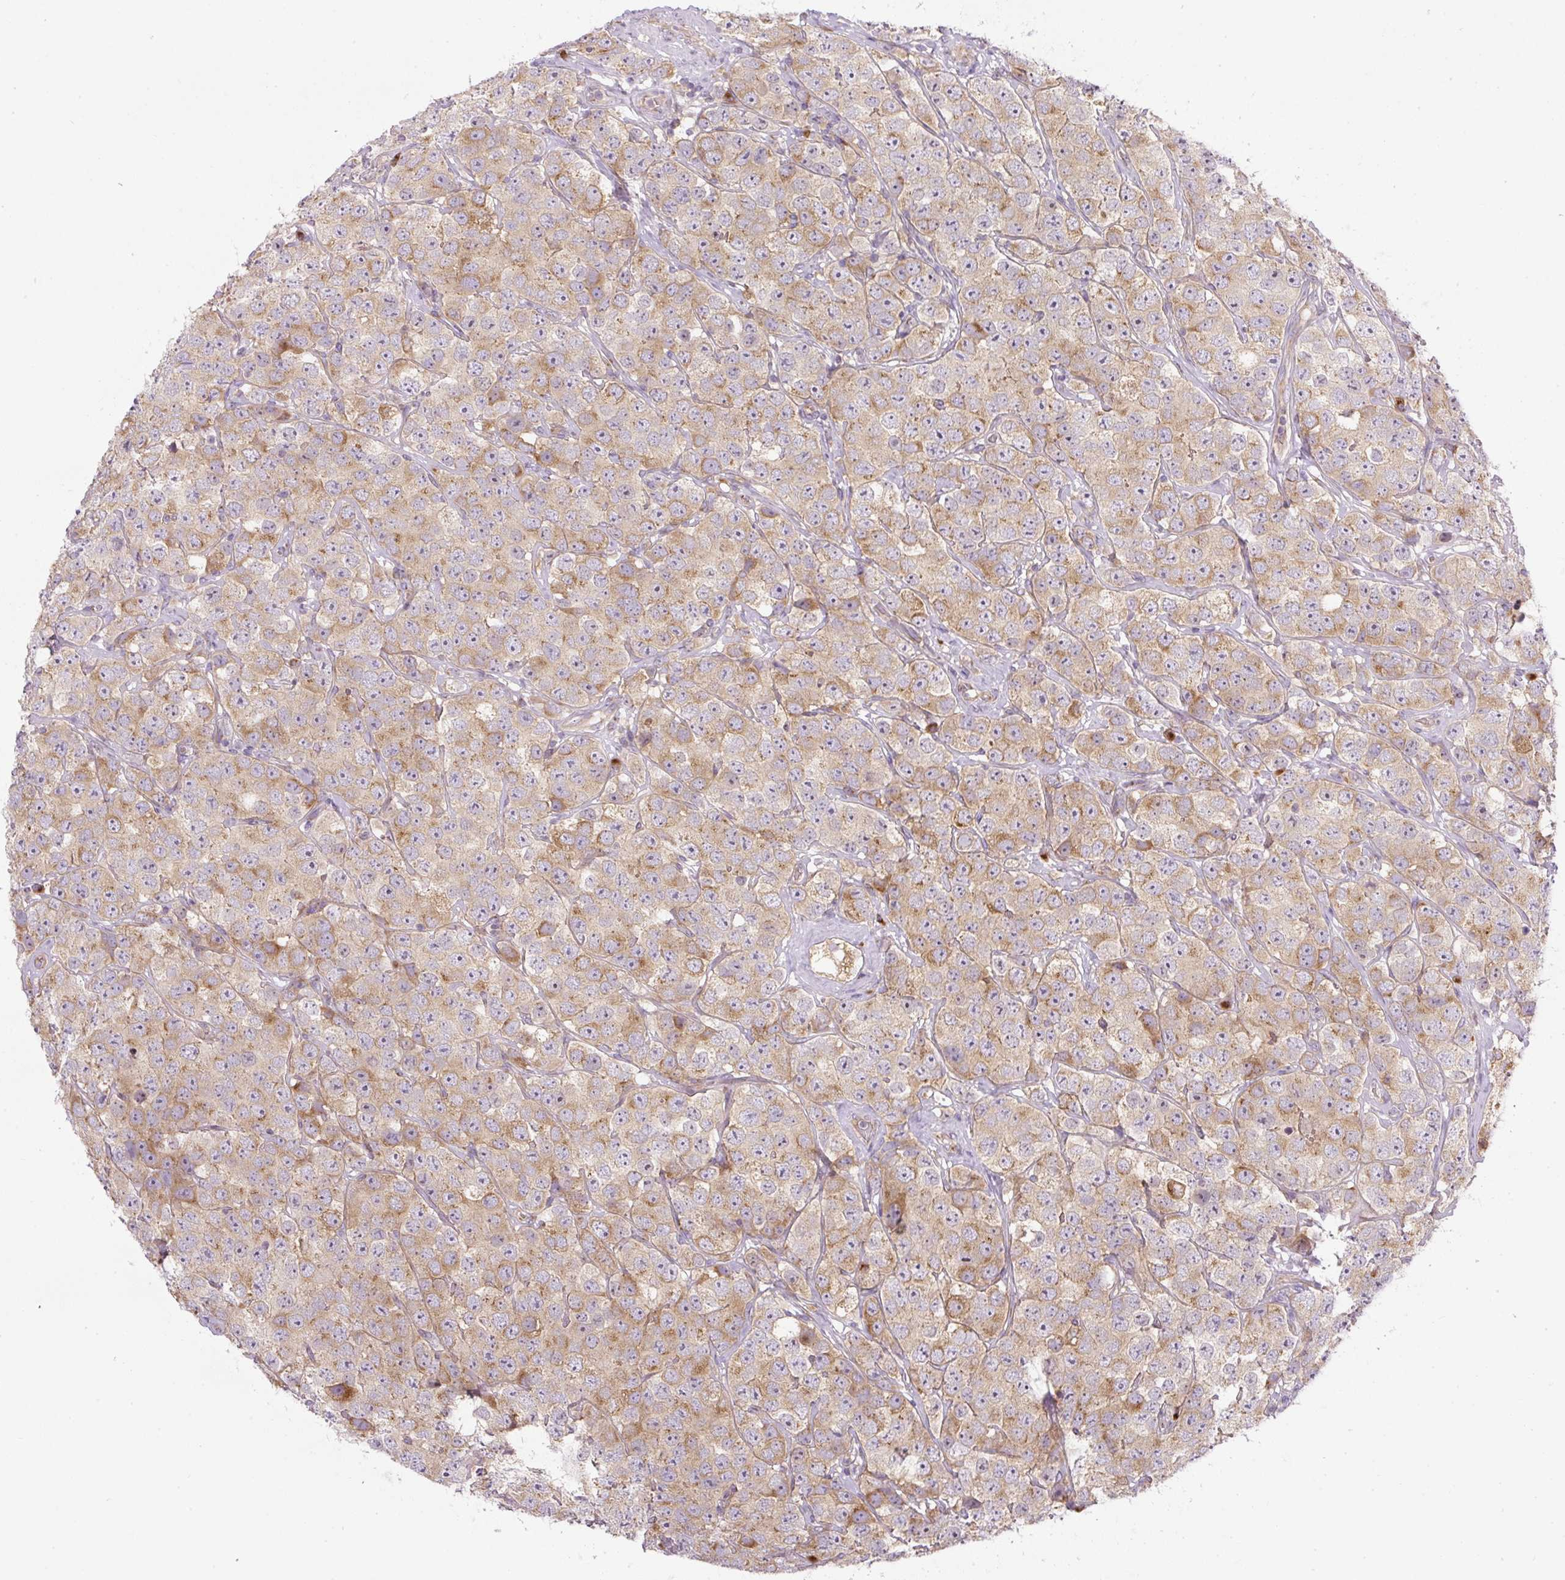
{"staining": {"intensity": "moderate", "quantity": ">75%", "location": "cytoplasmic/membranous"}, "tissue": "testis cancer", "cell_type": "Tumor cells", "image_type": "cancer", "snomed": [{"axis": "morphology", "description": "Seminoma, NOS"}, {"axis": "topography", "description": "Testis"}], "caption": "Immunohistochemical staining of testis cancer shows medium levels of moderate cytoplasmic/membranous positivity in approximately >75% of tumor cells. (Brightfield microscopy of DAB IHC at high magnification).", "gene": "MLX", "patient": {"sex": "male", "age": 28}}